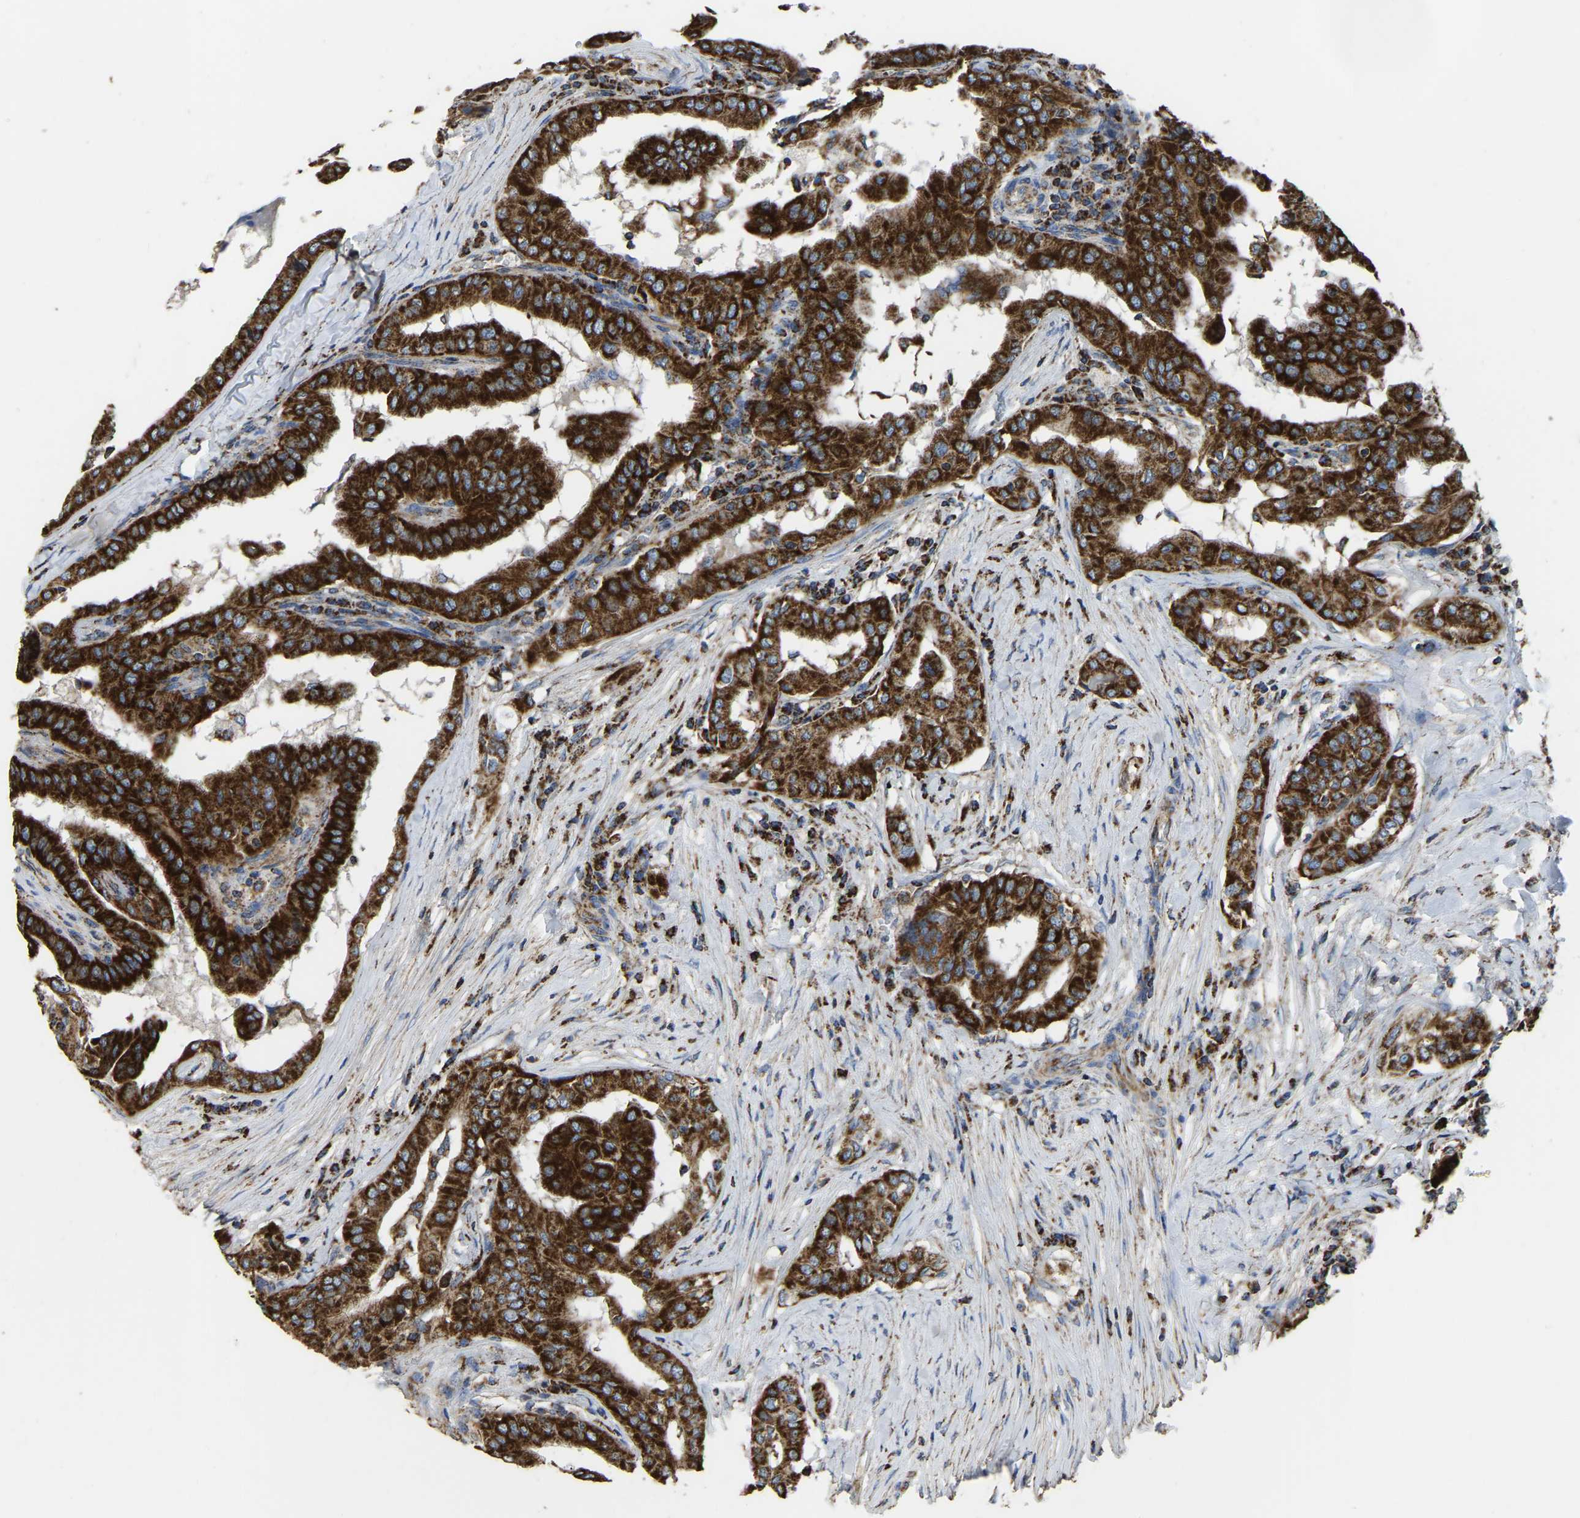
{"staining": {"intensity": "strong", "quantity": ">75%", "location": "cytoplasmic/membranous"}, "tissue": "thyroid cancer", "cell_type": "Tumor cells", "image_type": "cancer", "snomed": [{"axis": "morphology", "description": "Papillary adenocarcinoma, NOS"}, {"axis": "topography", "description": "Thyroid gland"}], "caption": "Immunohistochemistry micrograph of thyroid cancer stained for a protein (brown), which displays high levels of strong cytoplasmic/membranous staining in about >75% of tumor cells.", "gene": "ETFA", "patient": {"sex": "male", "age": 33}}